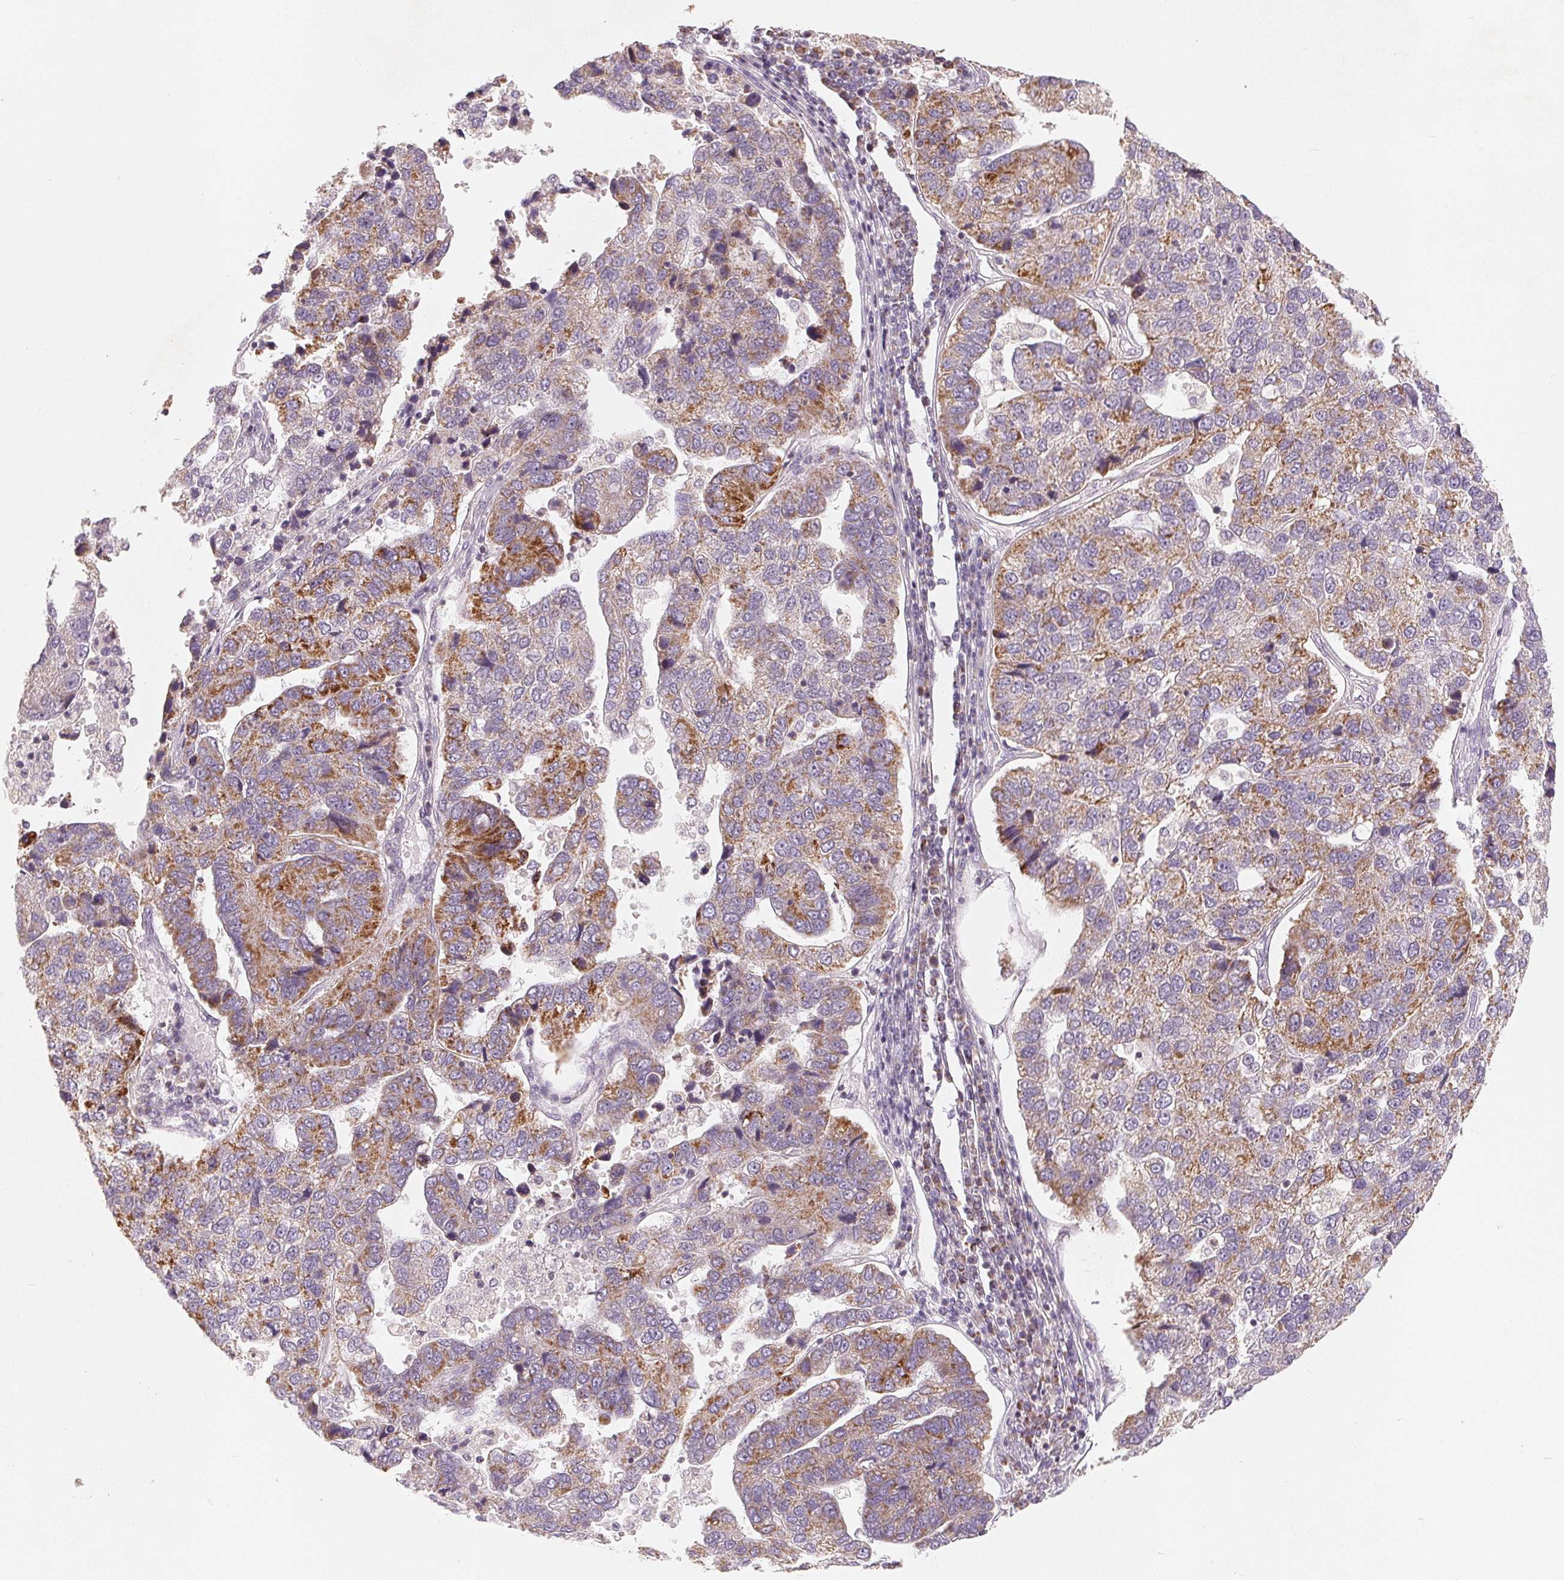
{"staining": {"intensity": "moderate", "quantity": "25%-75%", "location": "cytoplasmic/membranous"}, "tissue": "pancreatic cancer", "cell_type": "Tumor cells", "image_type": "cancer", "snomed": [{"axis": "morphology", "description": "Adenocarcinoma, NOS"}, {"axis": "topography", "description": "Pancreas"}], "caption": "Immunohistochemistry of pancreatic cancer (adenocarcinoma) shows medium levels of moderate cytoplasmic/membranous positivity in about 25%-75% of tumor cells.", "gene": "GHITM", "patient": {"sex": "female", "age": 61}}